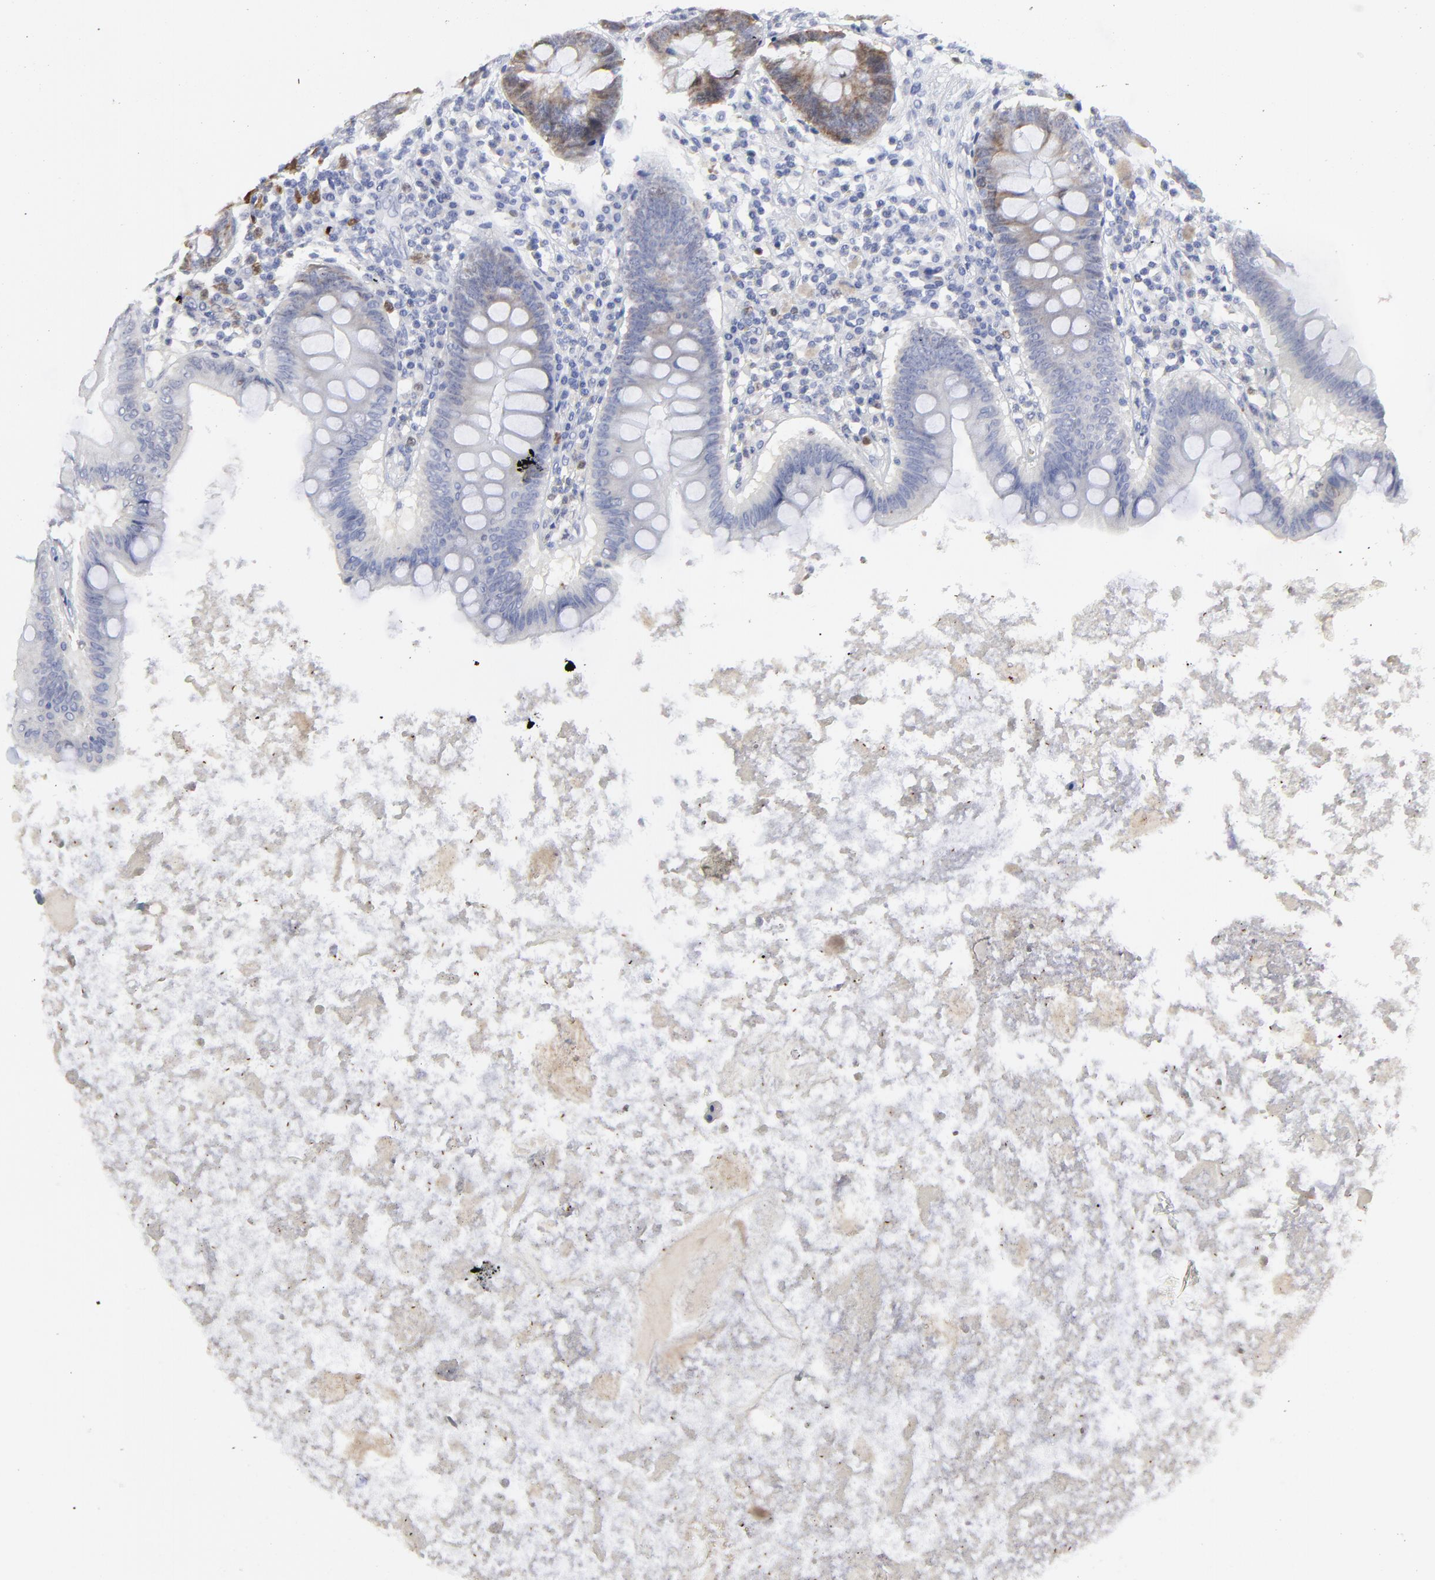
{"staining": {"intensity": "weak", "quantity": "<25%", "location": "cytoplasmic/membranous,nuclear"}, "tissue": "appendix", "cell_type": "Glandular cells", "image_type": "normal", "snomed": [{"axis": "morphology", "description": "Normal tissue, NOS"}, {"axis": "topography", "description": "Appendix"}], "caption": "This is an IHC photomicrograph of benign human appendix. There is no staining in glandular cells.", "gene": "NCAPH", "patient": {"sex": "female", "age": 82}}